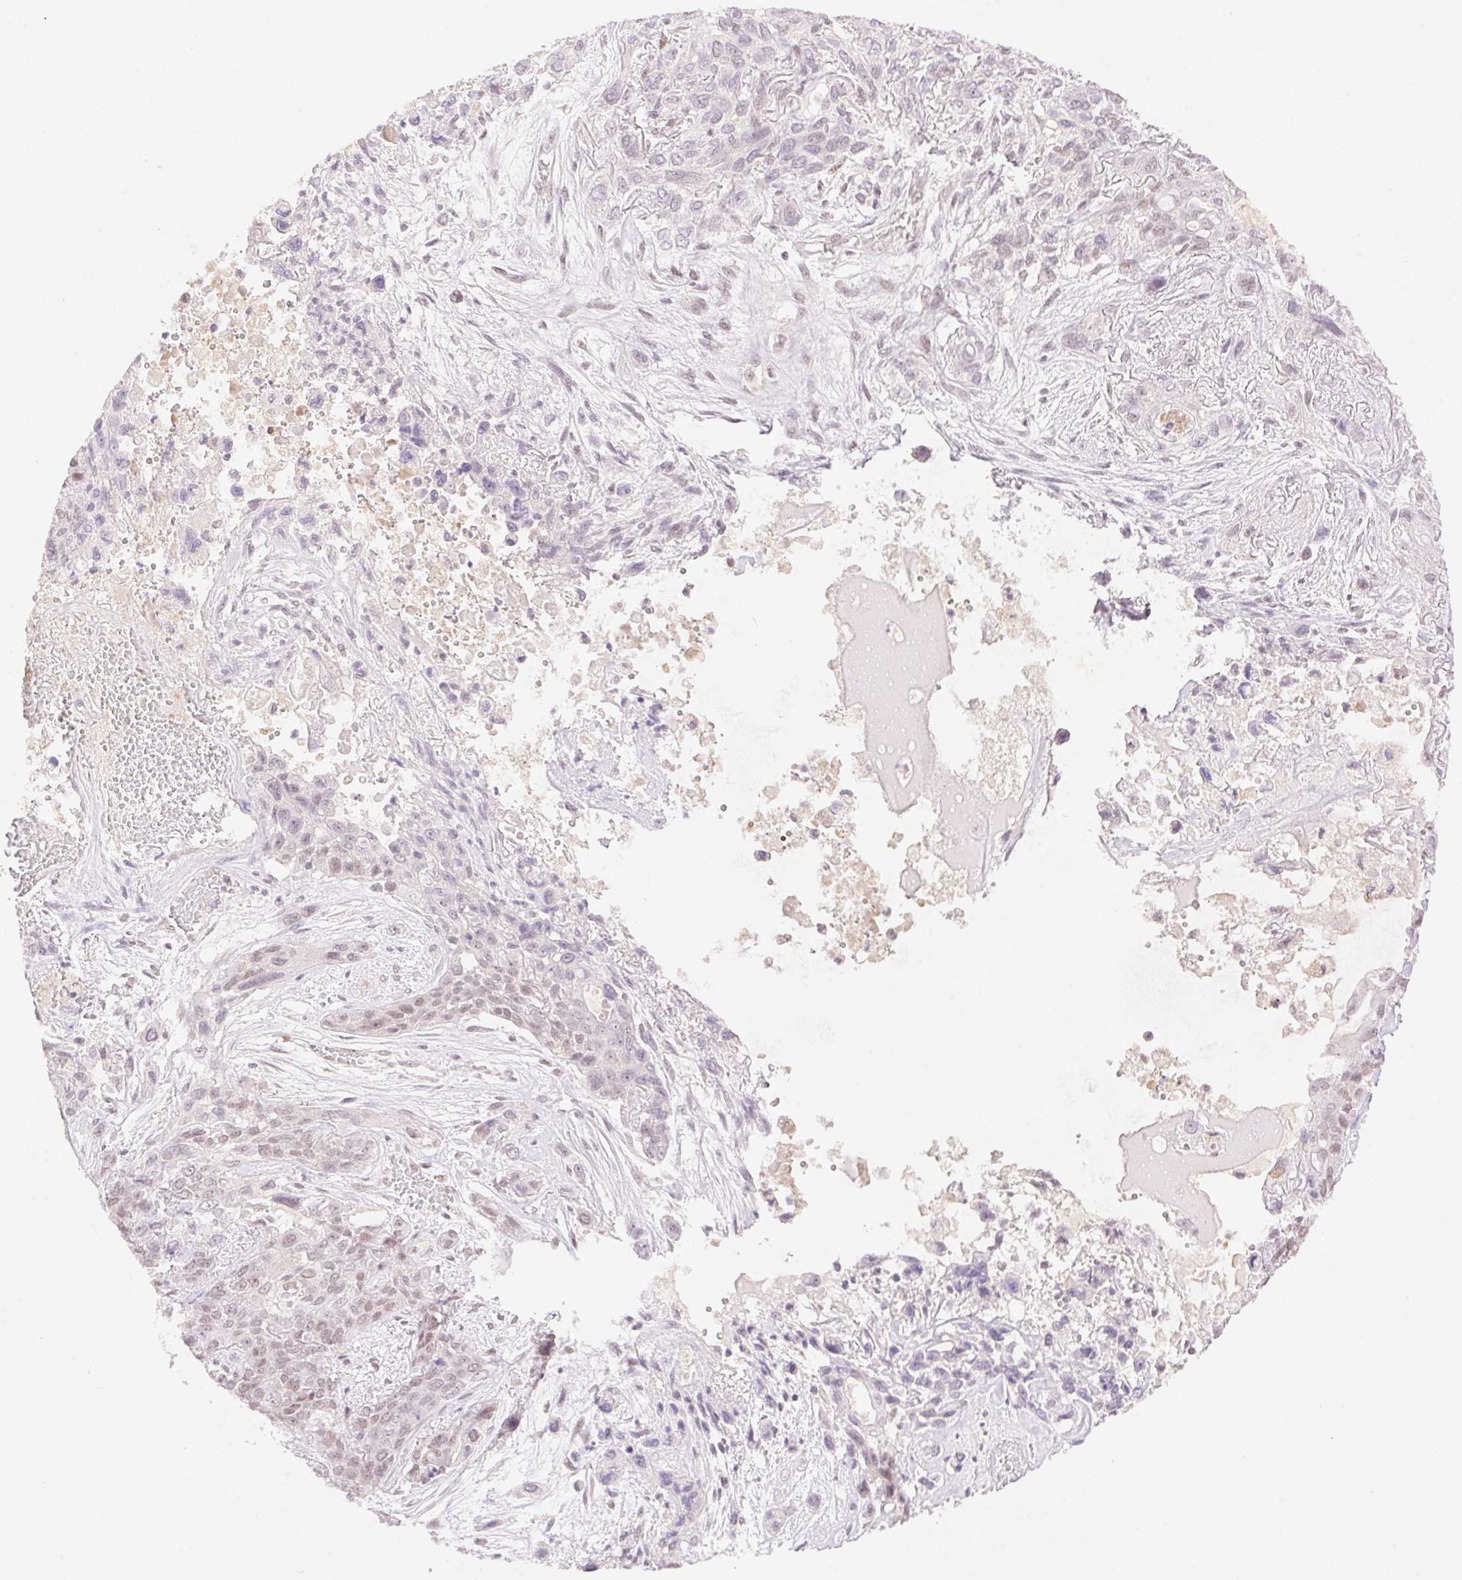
{"staining": {"intensity": "weak", "quantity": "<25%", "location": "nuclear"}, "tissue": "lung cancer", "cell_type": "Tumor cells", "image_type": "cancer", "snomed": [{"axis": "morphology", "description": "Squamous cell carcinoma, NOS"}, {"axis": "topography", "description": "Lung"}], "caption": "Tumor cells show no significant protein staining in lung cancer (squamous cell carcinoma). (Brightfield microscopy of DAB (3,3'-diaminobenzidine) immunohistochemistry at high magnification).", "gene": "H2AZ2", "patient": {"sex": "female", "age": 70}}